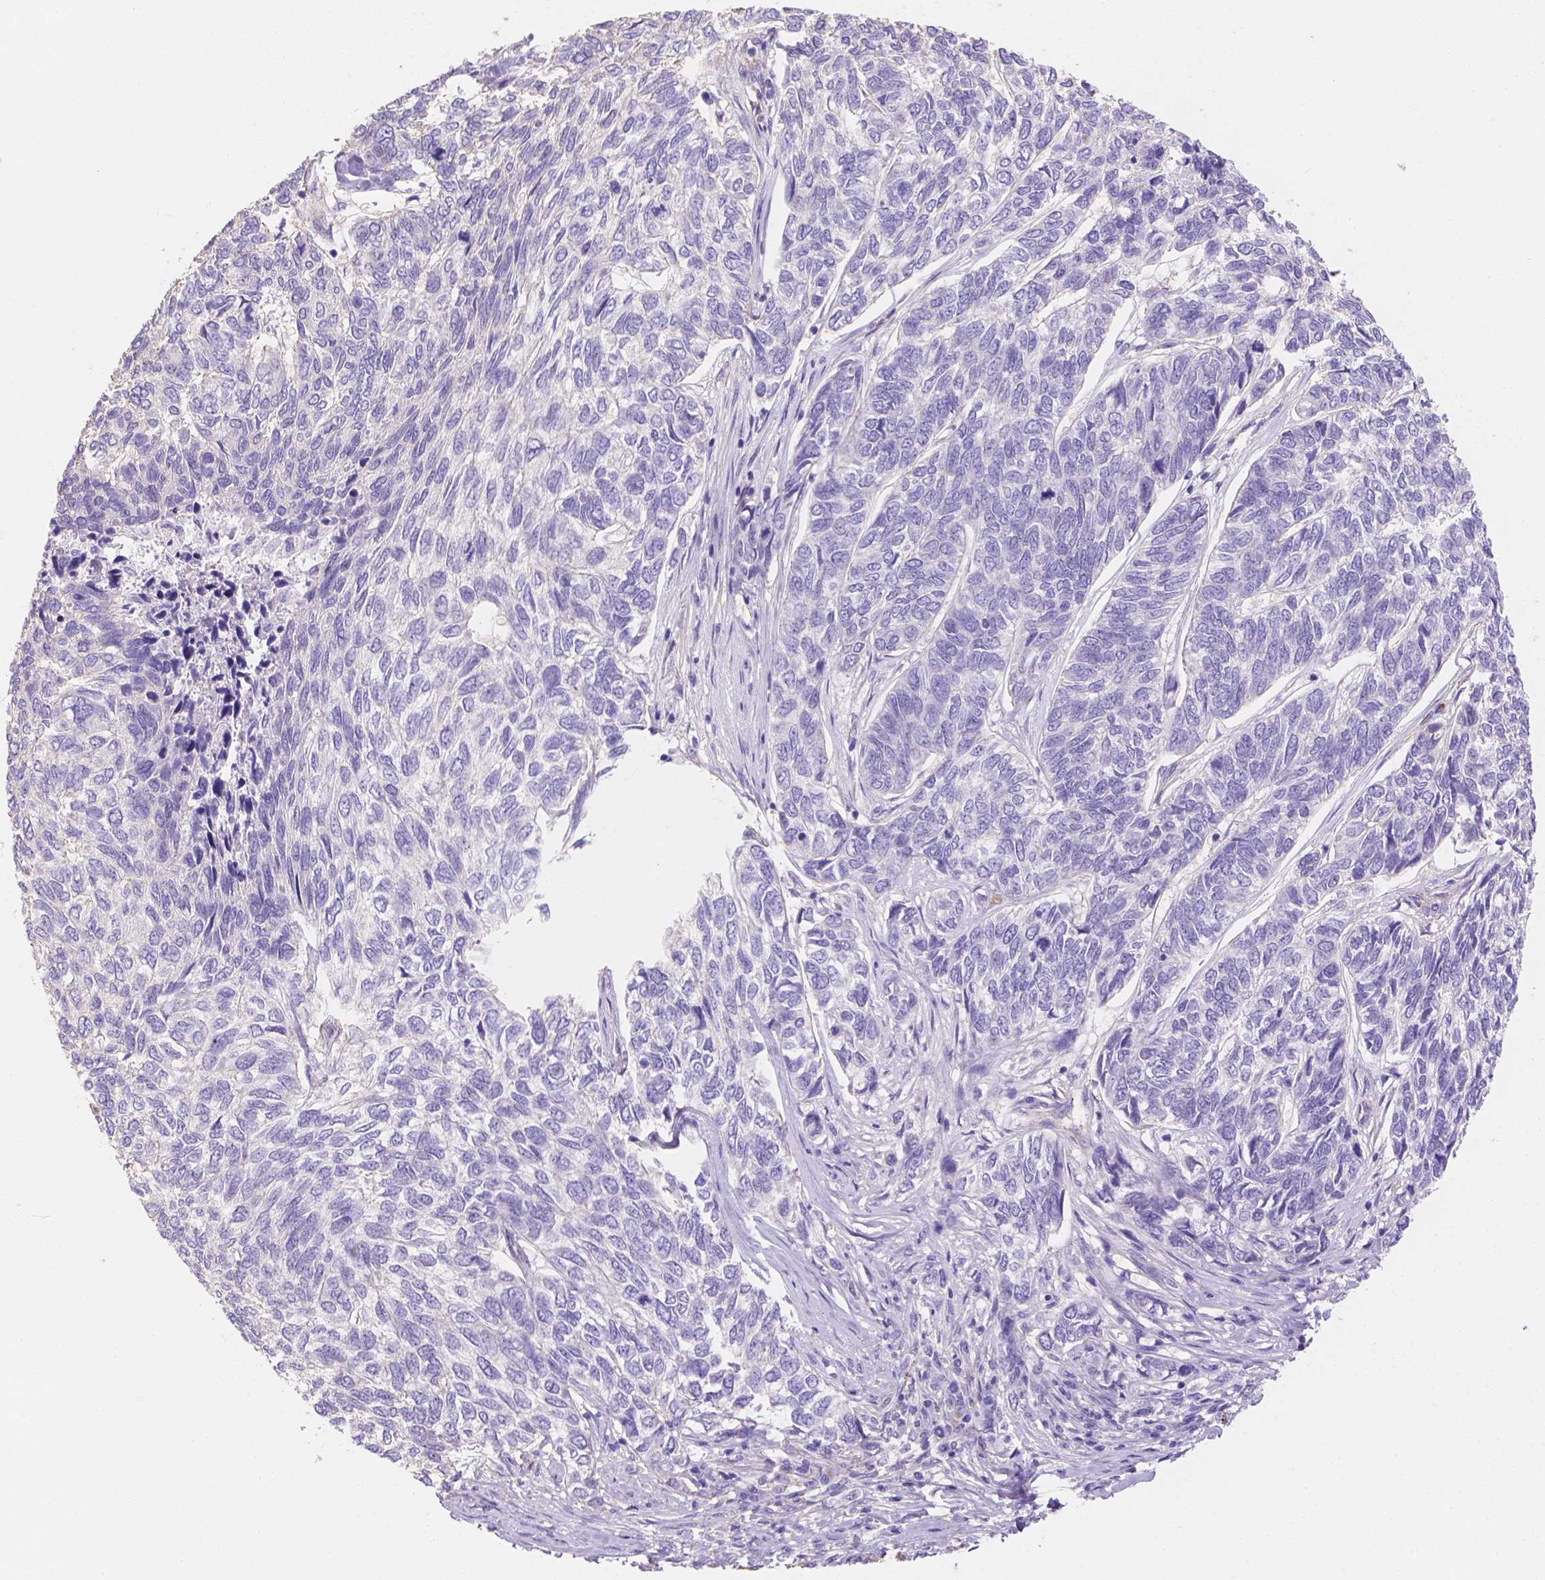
{"staining": {"intensity": "negative", "quantity": "none", "location": "none"}, "tissue": "skin cancer", "cell_type": "Tumor cells", "image_type": "cancer", "snomed": [{"axis": "morphology", "description": "Basal cell carcinoma"}, {"axis": "topography", "description": "Skin"}], "caption": "Basal cell carcinoma (skin) was stained to show a protein in brown. There is no significant expression in tumor cells.", "gene": "SLC40A1", "patient": {"sex": "female", "age": 65}}